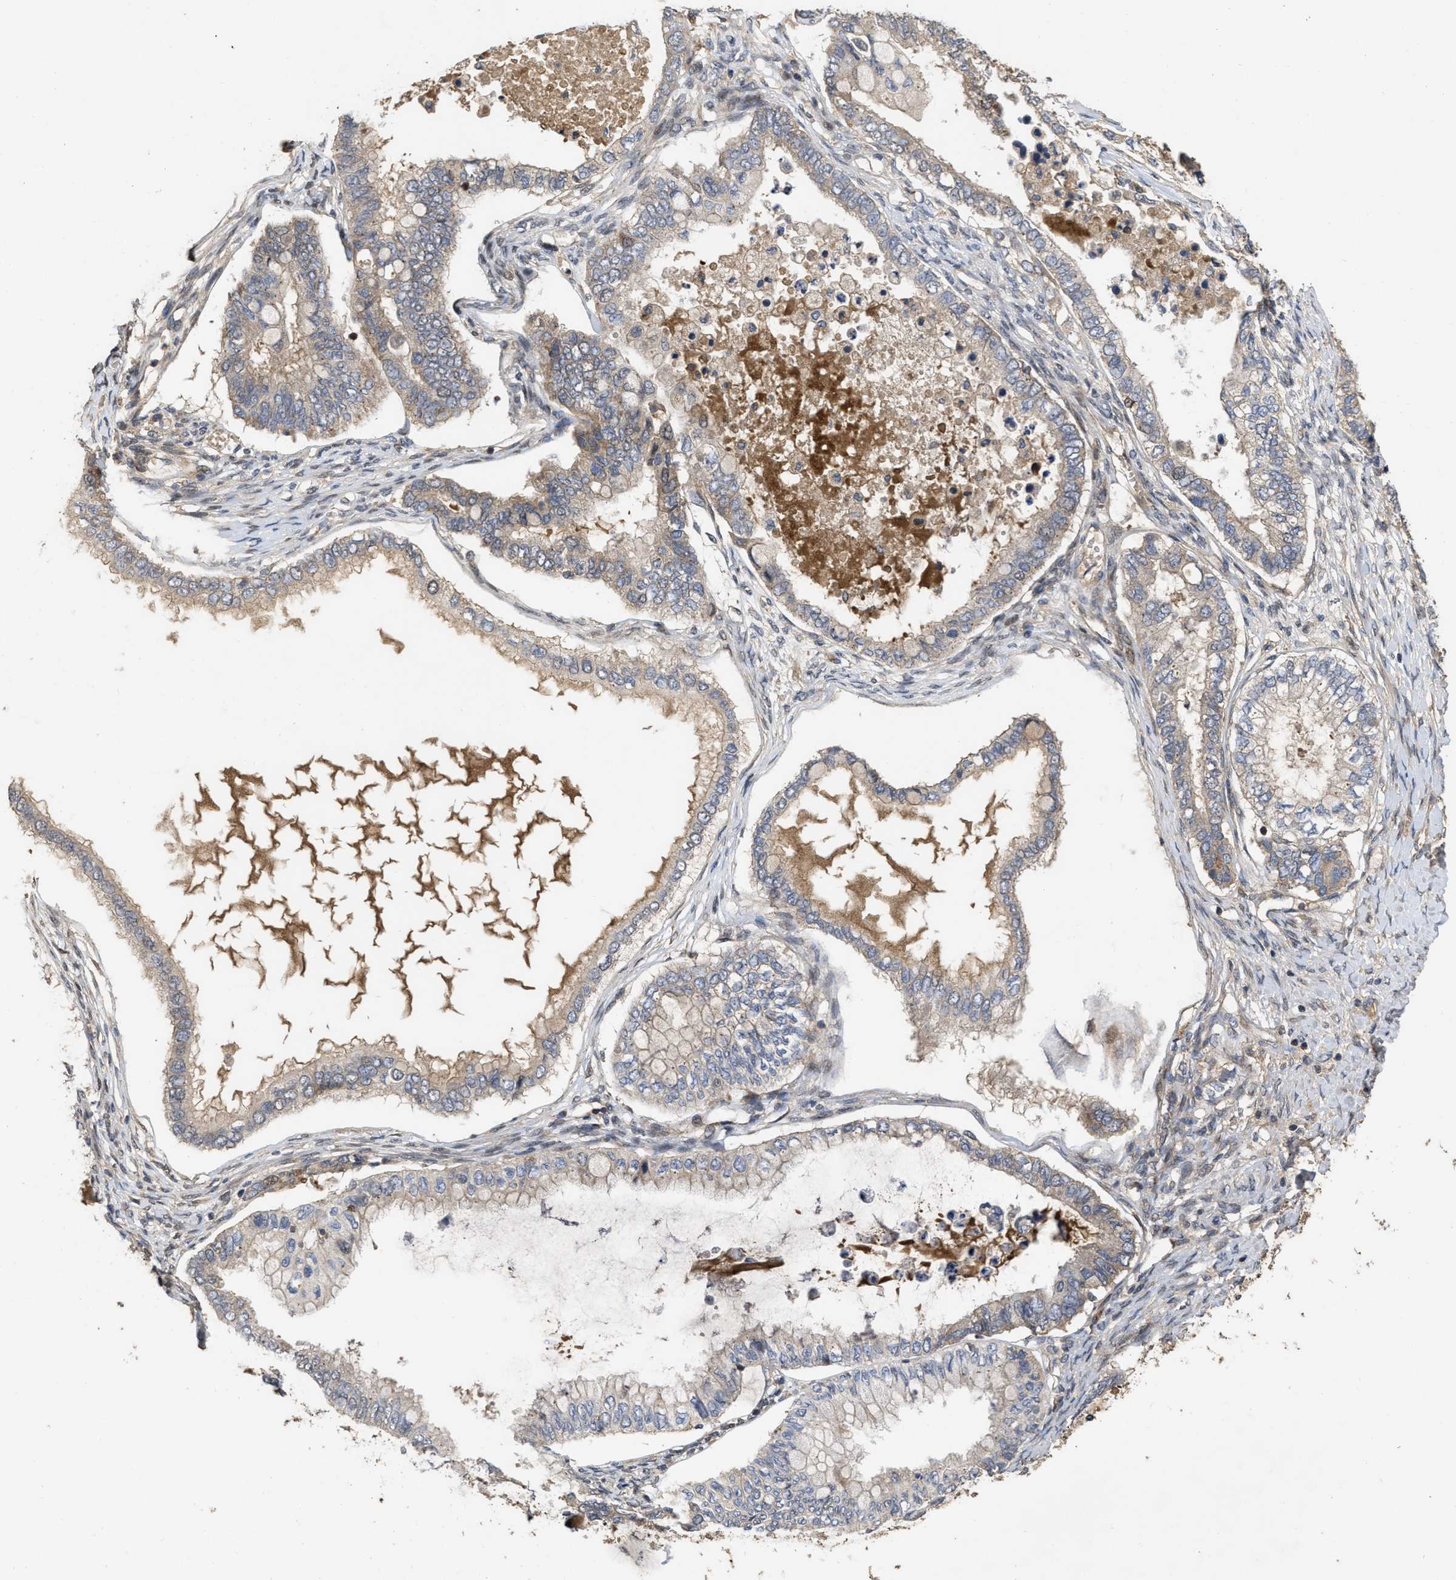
{"staining": {"intensity": "weak", "quantity": "25%-75%", "location": "cytoplasmic/membranous"}, "tissue": "ovarian cancer", "cell_type": "Tumor cells", "image_type": "cancer", "snomed": [{"axis": "morphology", "description": "Cystadenocarcinoma, mucinous, NOS"}, {"axis": "topography", "description": "Ovary"}], "caption": "Mucinous cystadenocarcinoma (ovarian) tissue reveals weak cytoplasmic/membranous staining in approximately 25%-75% of tumor cells", "gene": "CBR3", "patient": {"sex": "female", "age": 80}}